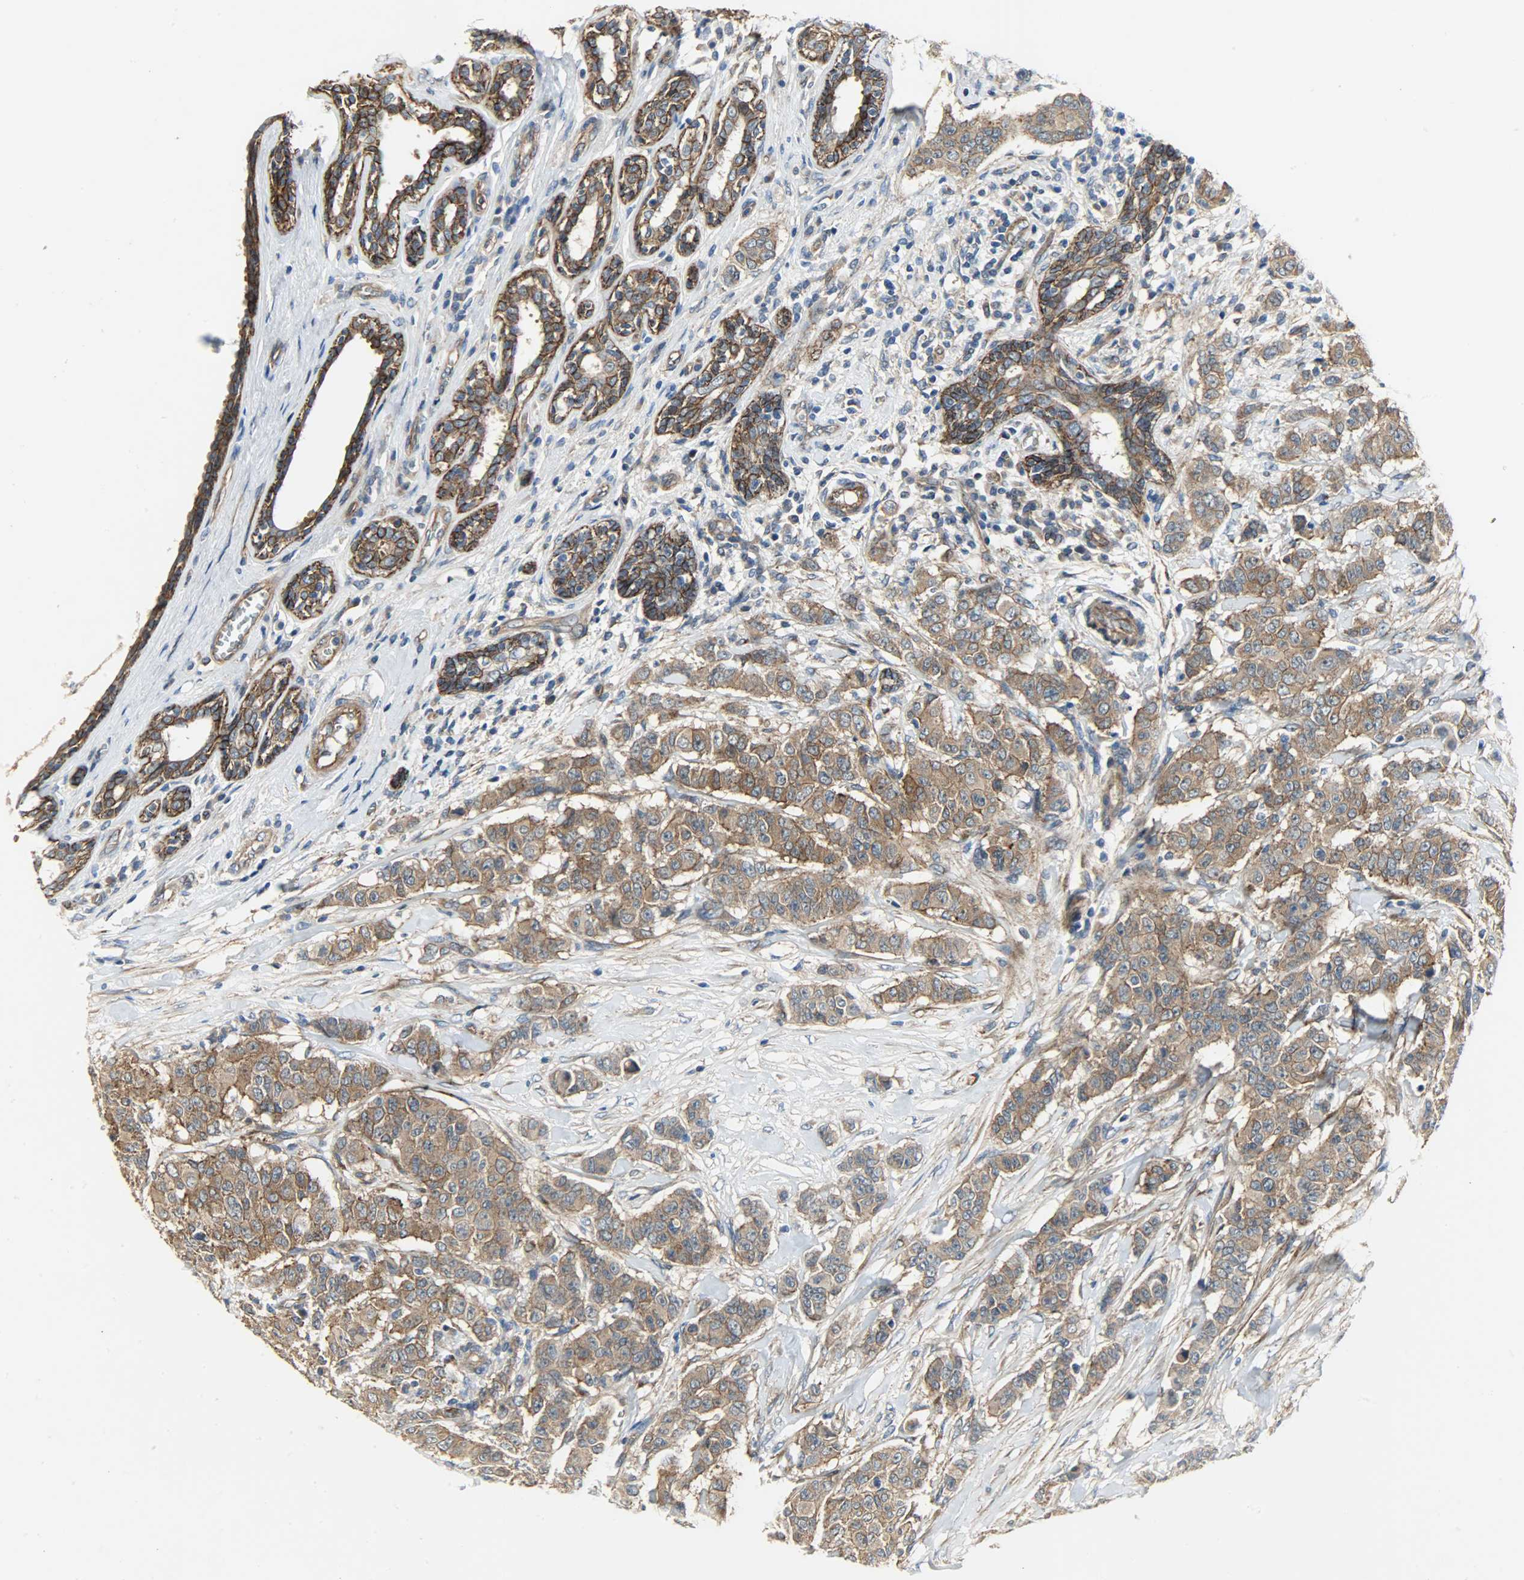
{"staining": {"intensity": "moderate", "quantity": ">75%", "location": "cytoplasmic/membranous"}, "tissue": "breast cancer", "cell_type": "Tumor cells", "image_type": "cancer", "snomed": [{"axis": "morphology", "description": "Duct carcinoma"}, {"axis": "topography", "description": "Breast"}], "caption": "Human breast cancer (infiltrating ductal carcinoma) stained with a protein marker shows moderate staining in tumor cells.", "gene": "KIAA1217", "patient": {"sex": "female", "age": 40}}